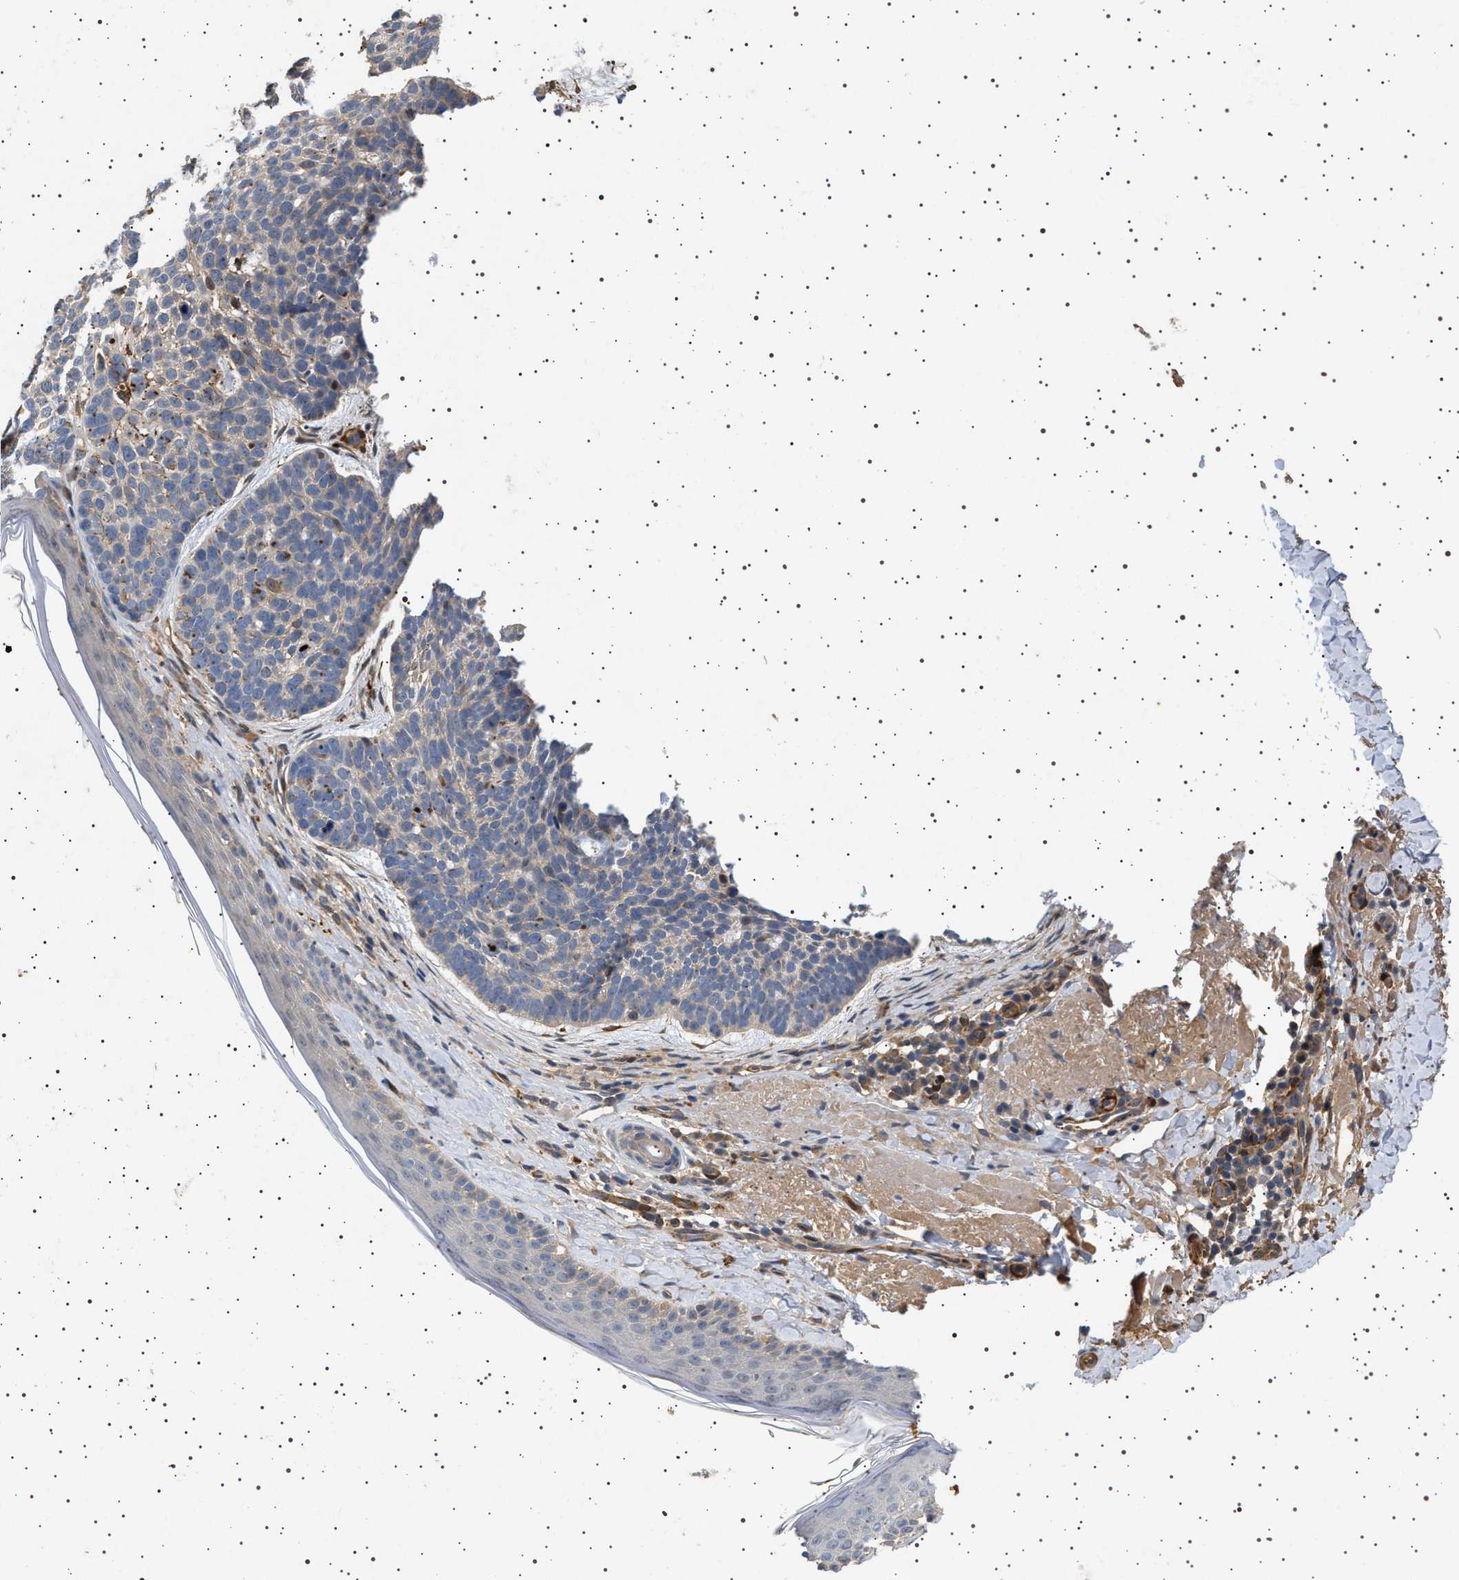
{"staining": {"intensity": "negative", "quantity": "none", "location": "none"}, "tissue": "skin cancer", "cell_type": "Tumor cells", "image_type": "cancer", "snomed": [{"axis": "morphology", "description": "Basal cell carcinoma"}, {"axis": "topography", "description": "Skin"}, {"axis": "topography", "description": "Skin of head"}], "caption": "The micrograph reveals no staining of tumor cells in skin cancer (basal cell carcinoma).", "gene": "GUCY1B1", "patient": {"sex": "female", "age": 85}}